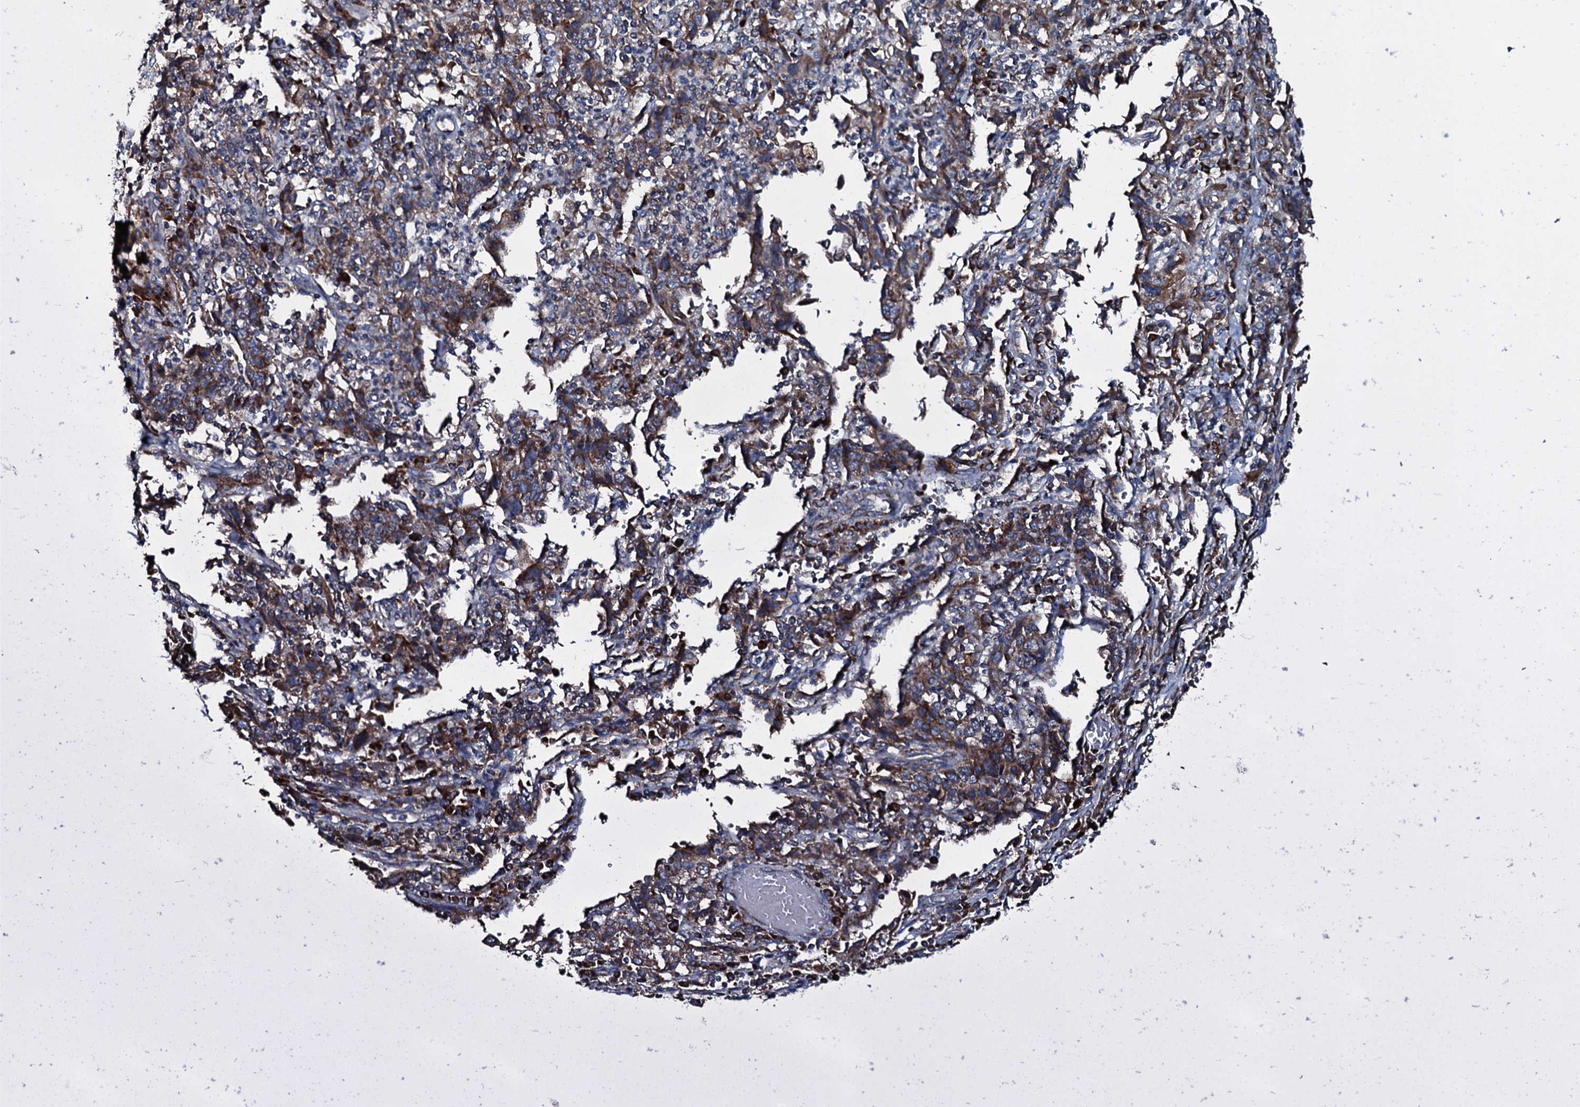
{"staining": {"intensity": "strong", "quantity": "25%-75%", "location": "cytoplasmic/membranous"}, "tissue": "cervical cancer", "cell_type": "Tumor cells", "image_type": "cancer", "snomed": [{"axis": "morphology", "description": "Squamous cell carcinoma, NOS"}, {"axis": "topography", "description": "Cervix"}], "caption": "Immunohistochemical staining of cervical cancer (squamous cell carcinoma) reveals strong cytoplasmic/membranous protein staining in about 25%-75% of tumor cells.", "gene": "ACSS3", "patient": {"sex": "female", "age": 46}}